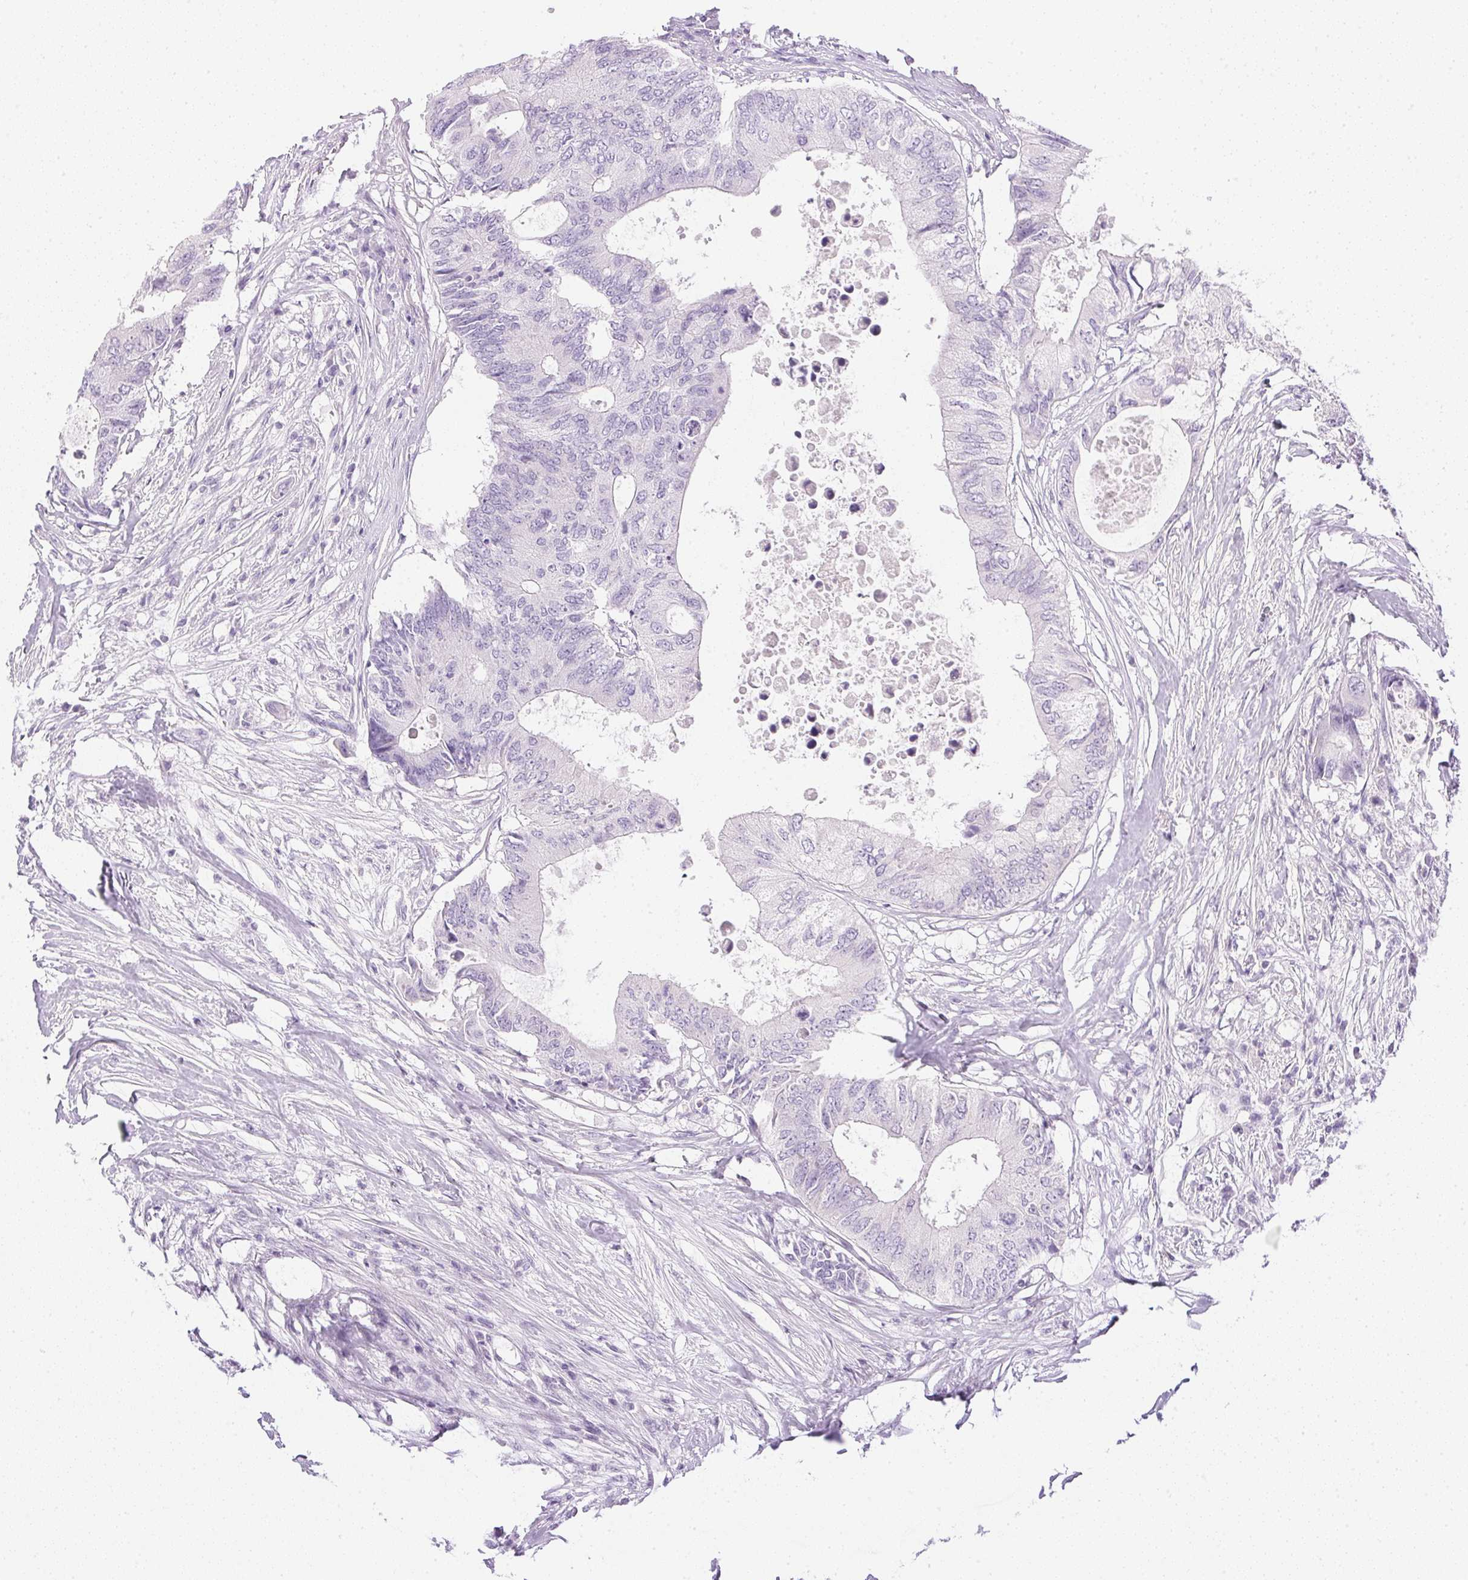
{"staining": {"intensity": "negative", "quantity": "none", "location": "none"}, "tissue": "colorectal cancer", "cell_type": "Tumor cells", "image_type": "cancer", "snomed": [{"axis": "morphology", "description": "Adenocarcinoma, NOS"}, {"axis": "topography", "description": "Colon"}], "caption": "The photomicrograph displays no staining of tumor cells in colorectal cancer. (DAB (3,3'-diaminobenzidine) IHC with hematoxylin counter stain).", "gene": "CTRL", "patient": {"sex": "male", "age": 71}}